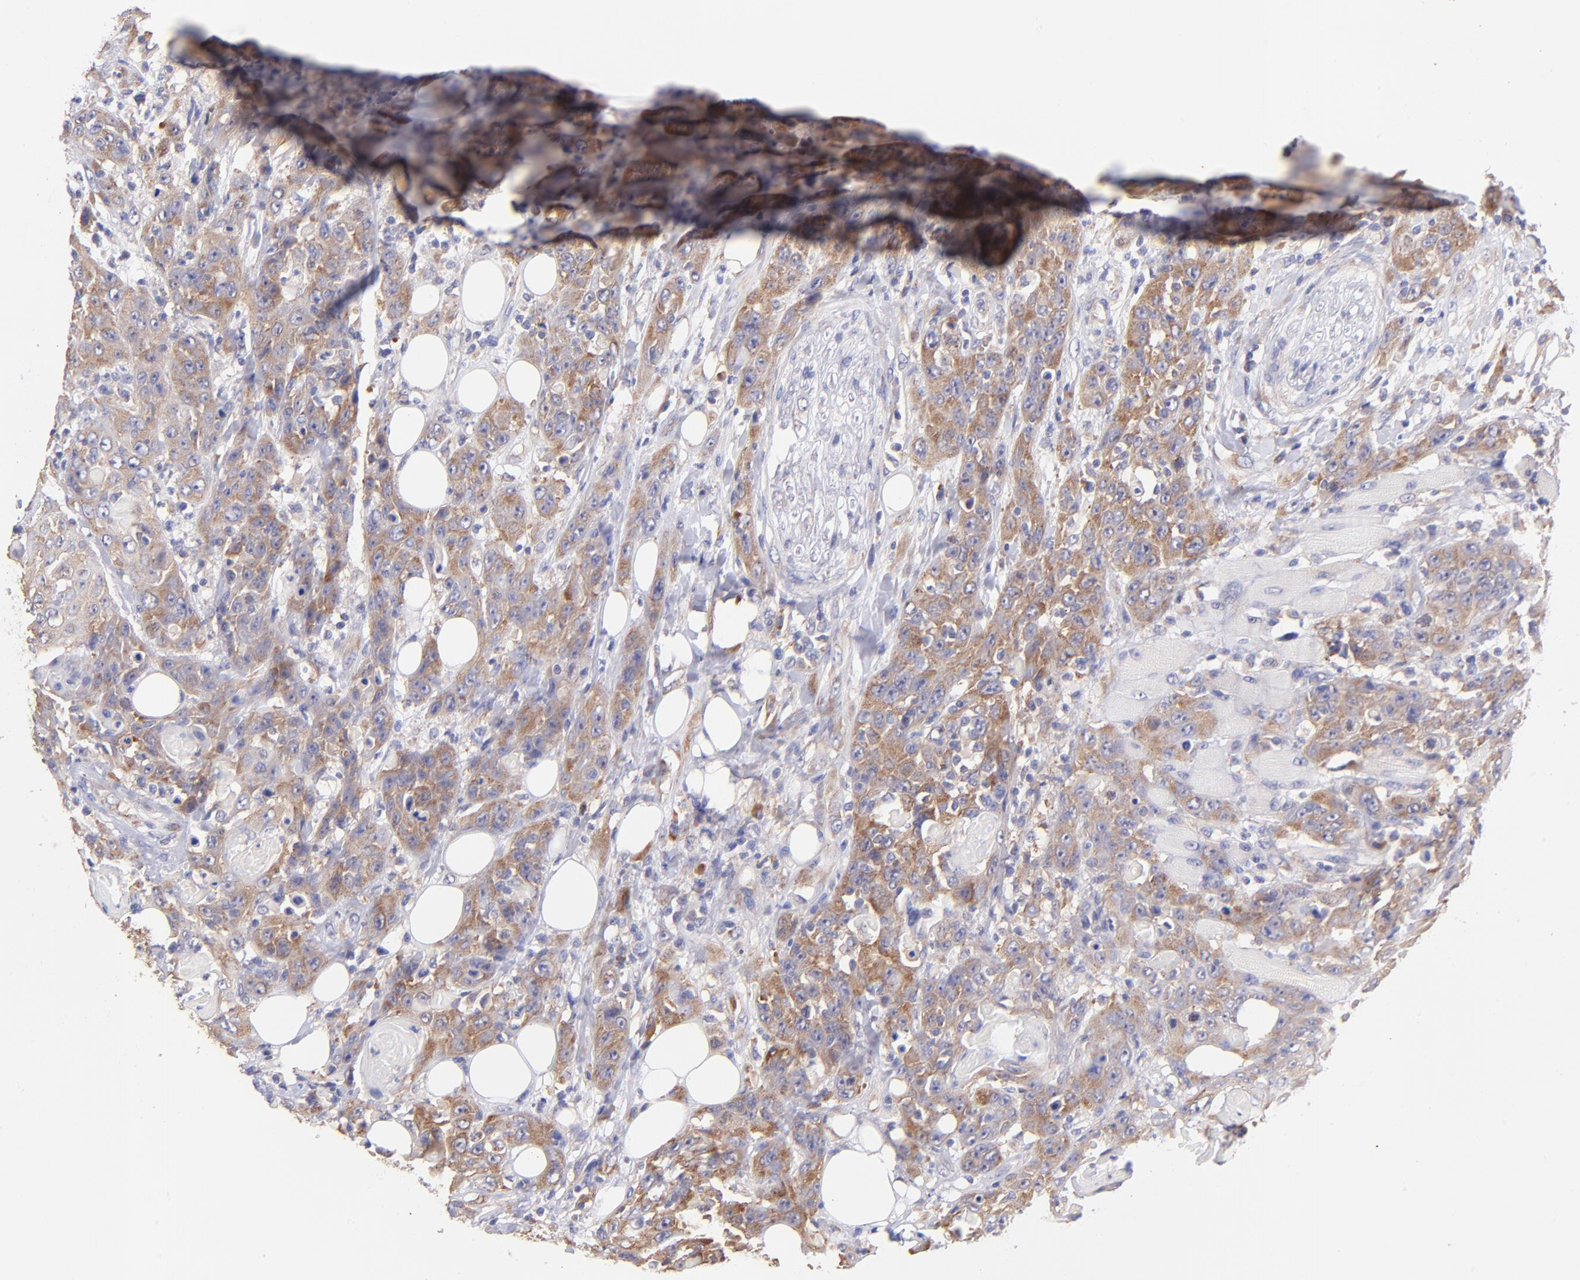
{"staining": {"intensity": "moderate", "quantity": ">75%", "location": "cytoplasmic/membranous"}, "tissue": "head and neck cancer", "cell_type": "Tumor cells", "image_type": "cancer", "snomed": [{"axis": "morphology", "description": "Squamous cell carcinoma, NOS"}, {"axis": "topography", "description": "Head-Neck"}], "caption": "This histopathology image exhibits IHC staining of human squamous cell carcinoma (head and neck), with medium moderate cytoplasmic/membranous positivity in about >75% of tumor cells.", "gene": "RPL11", "patient": {"sex": "female", "age": 84}}